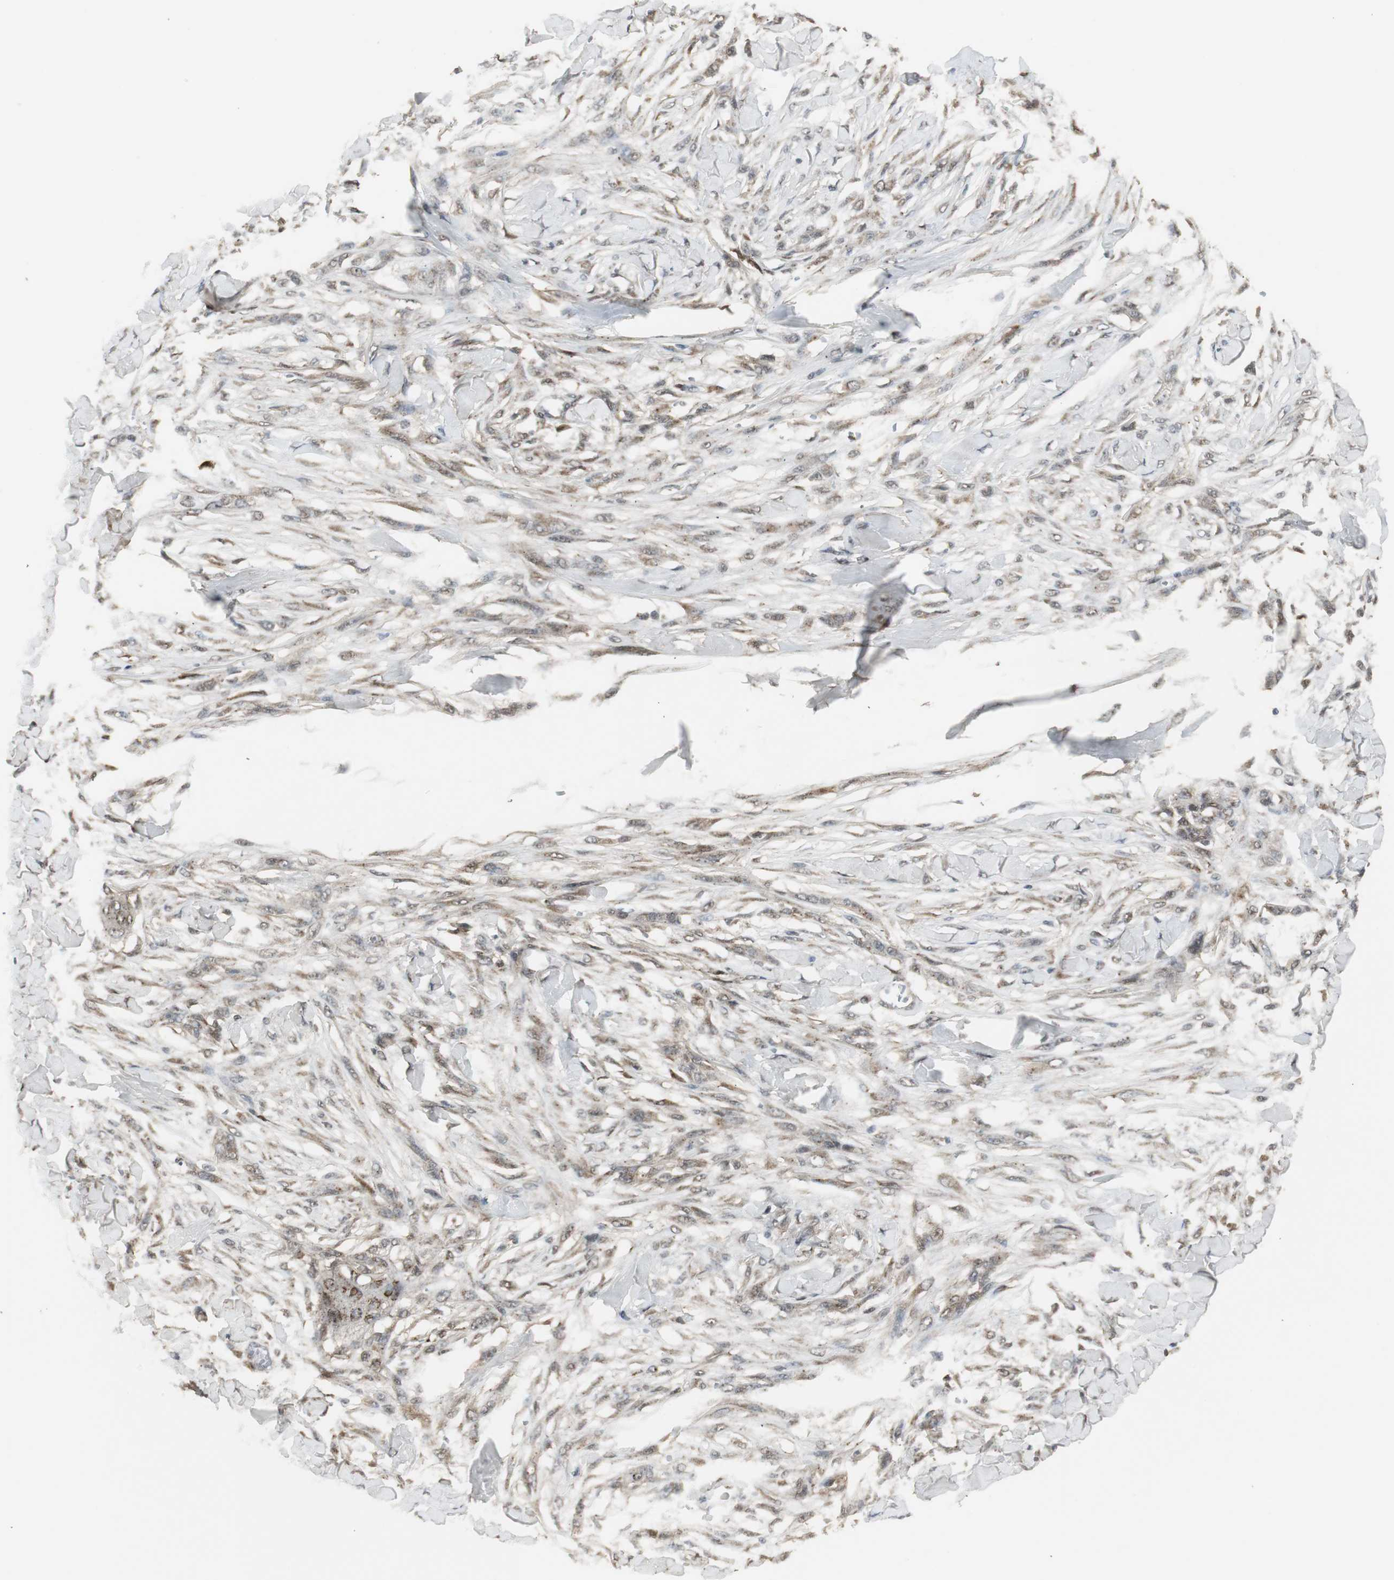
{"staining": {"intensity": "moderate", "quantity": ">75%", "location": "cytoplasmic/membranous,nuclear"}, "tissue": "skin cancer", "cell_type": "Tumor cells", "image_type": "cancer", "snomed": [{"axis": "morphology", "description": "Normal tissue, NOS"}, {"axis": "morphology", "description": "Squamous cell carcinoma, NOS"}, {"axis": "topography", "description": "Skin"}], "caption": "Protein expression analysis of skin cancer reveals moderate cytoplasmic/membranous and nuclear staining in approximately >75% of tumor cells.", "gene": "PLIN3", "patient": {"sex": "female", "age": 59}}